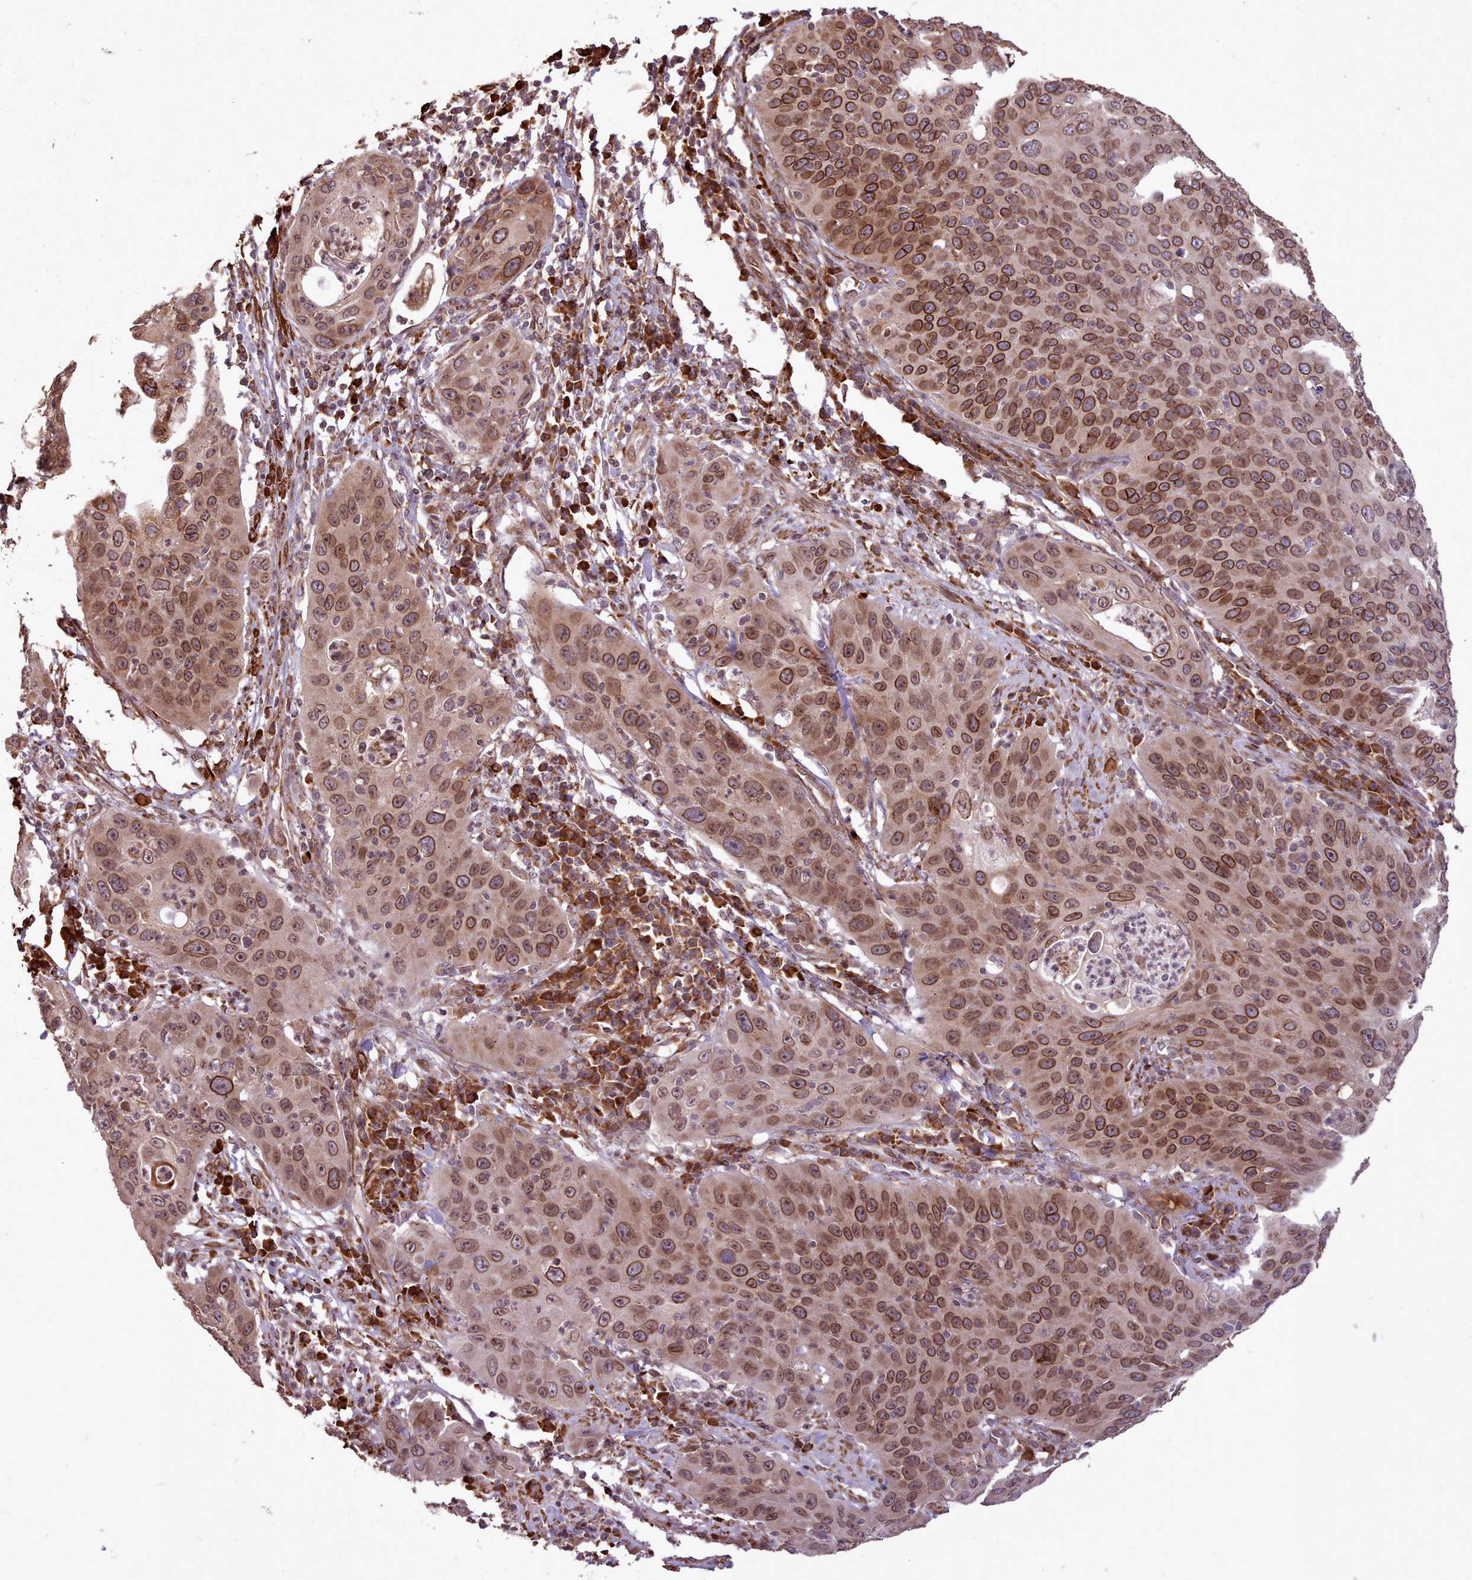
{"staining": {"intensity": "strong", "quantity": ">75%", "location": "cytoplasmic/membranous,nuclear"}, "tissue": "cervical cancer", "cell_type": "Tumor cells", "image_type": "cancer", "snomed": [{"axis": "morphology", "description": "Squamous cell carcinoma, NOS"}, {"axis": "topography", "description": "Cervix"}], "caption": "Immunohistochemistry (DAB (3,3'-diaminobenzidine)) staining of cervical squamous cell carcinoma displays strong cytoplasmic/membranous and nuclear protein positivity in approximately >75% of tumor cells.", "gene": "CABP1", "patient": {"sex": "female", "age": 36}}